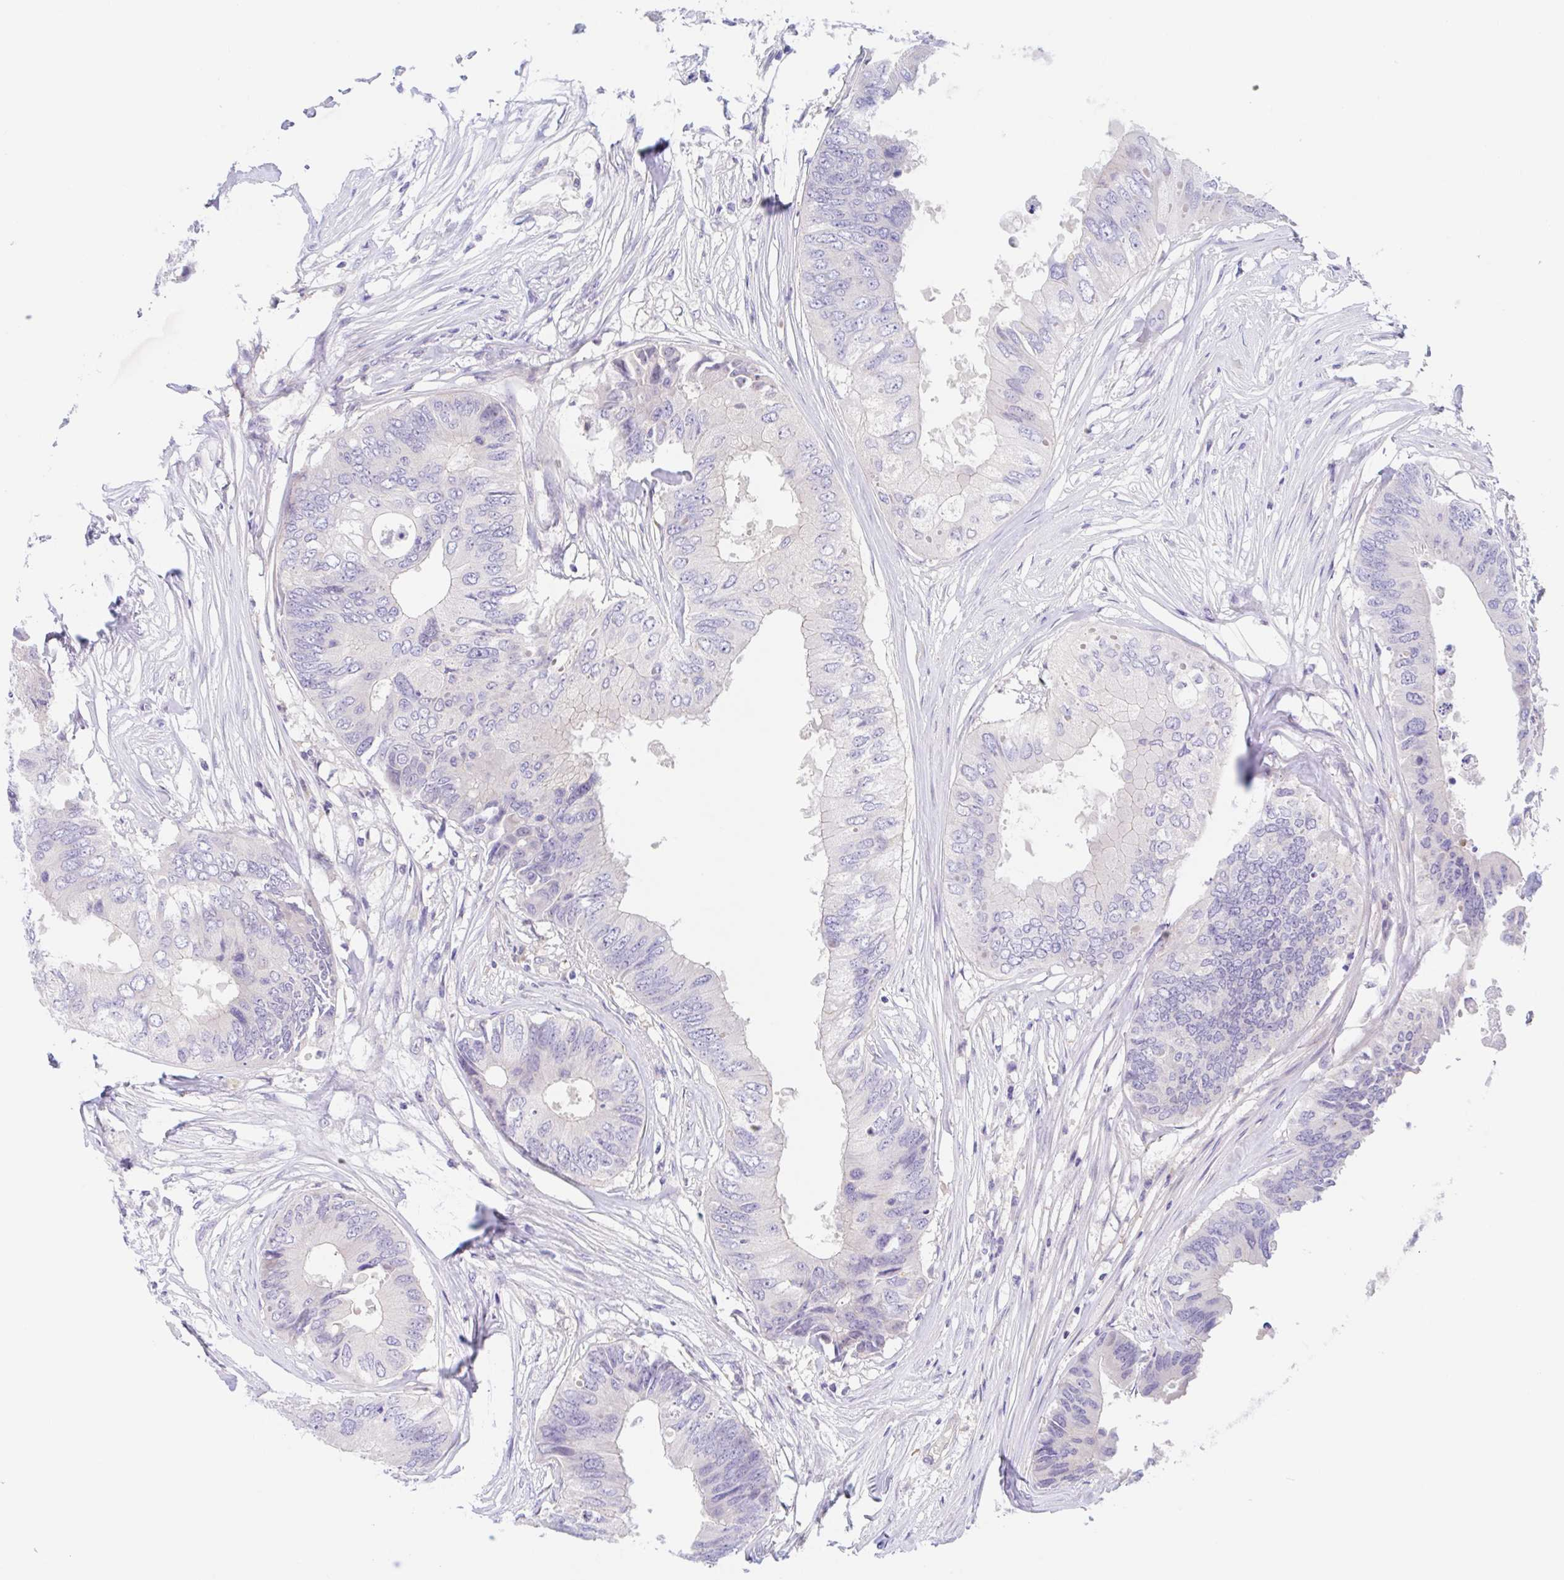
{"staining": {"intensity": "negative", "quantity": "none", "location": "none"}, "tissue": "colorectal cancer", "cell_type": "Tumor cells", "image_type": "cancer", "snomed": [{"axis": "morphology", "description": "Adenocarcinoma, NOS"}, {"axis": "topography", "description": "Colon"}], "caption": "This is an immunohistochemistry (IHC) histopathology image of human adenocarcinoma (colorectal). There is no staining in tumor cells.", "gene": "TMEM86A", "patient": {"sex": "male", "age": 71}}